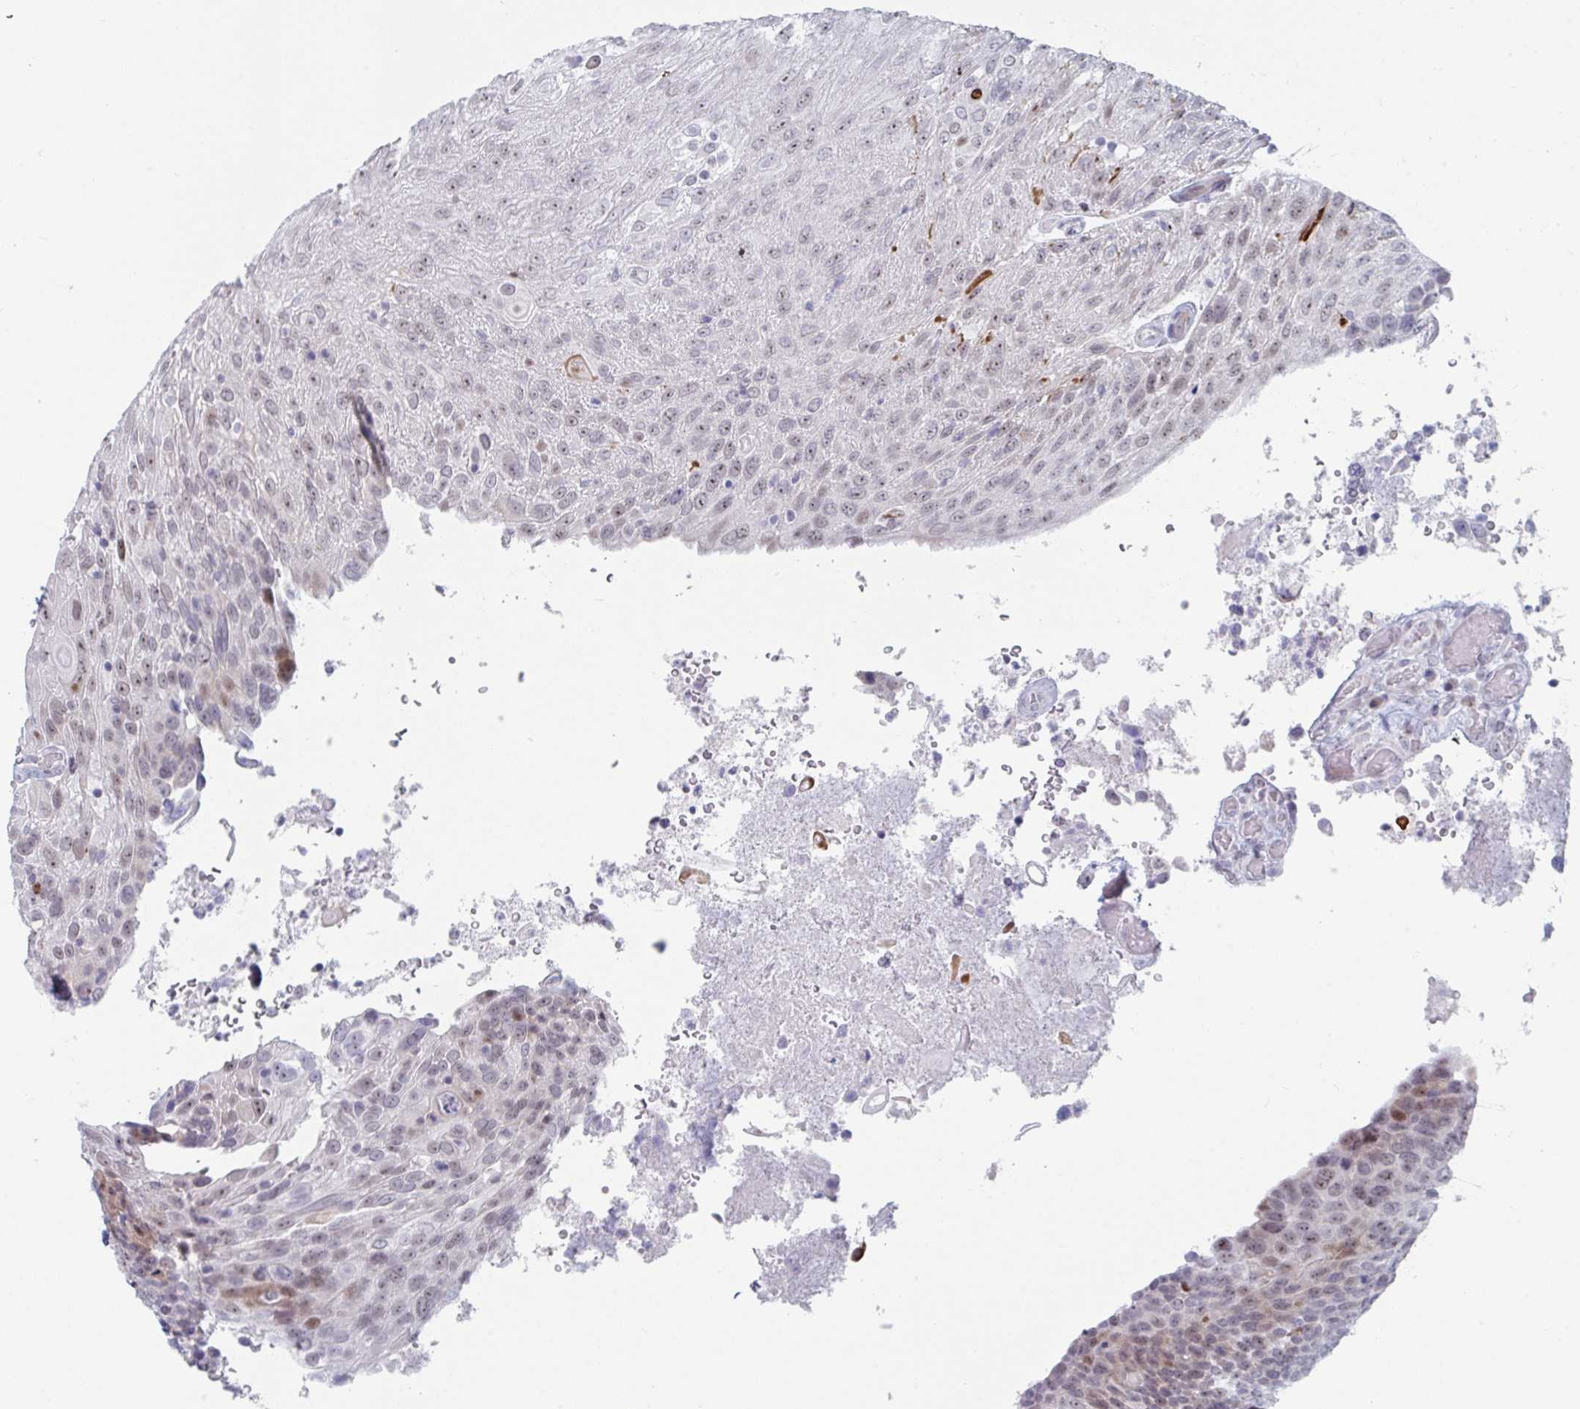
{"staining": {"intensity": "weak", "quantity": ">75%", "location": "nuclear"}, "tissue": "urothelial cancer", "cell_type": "Tumor cells", "image_type": "cancer", "snomed": [{"axis": "morphology", "description": "Urothelial carcinoma, High grade"}, {"axis": "topography", "description": "Urinary bladder"}], "caption": "This is an image of IHC staining of high-grade urothelial carcinoma, which shows weak expression in the nuclear of tumor cells.", "gene": "NR1H2", "patient": {"sex": "female", "age": 70}}